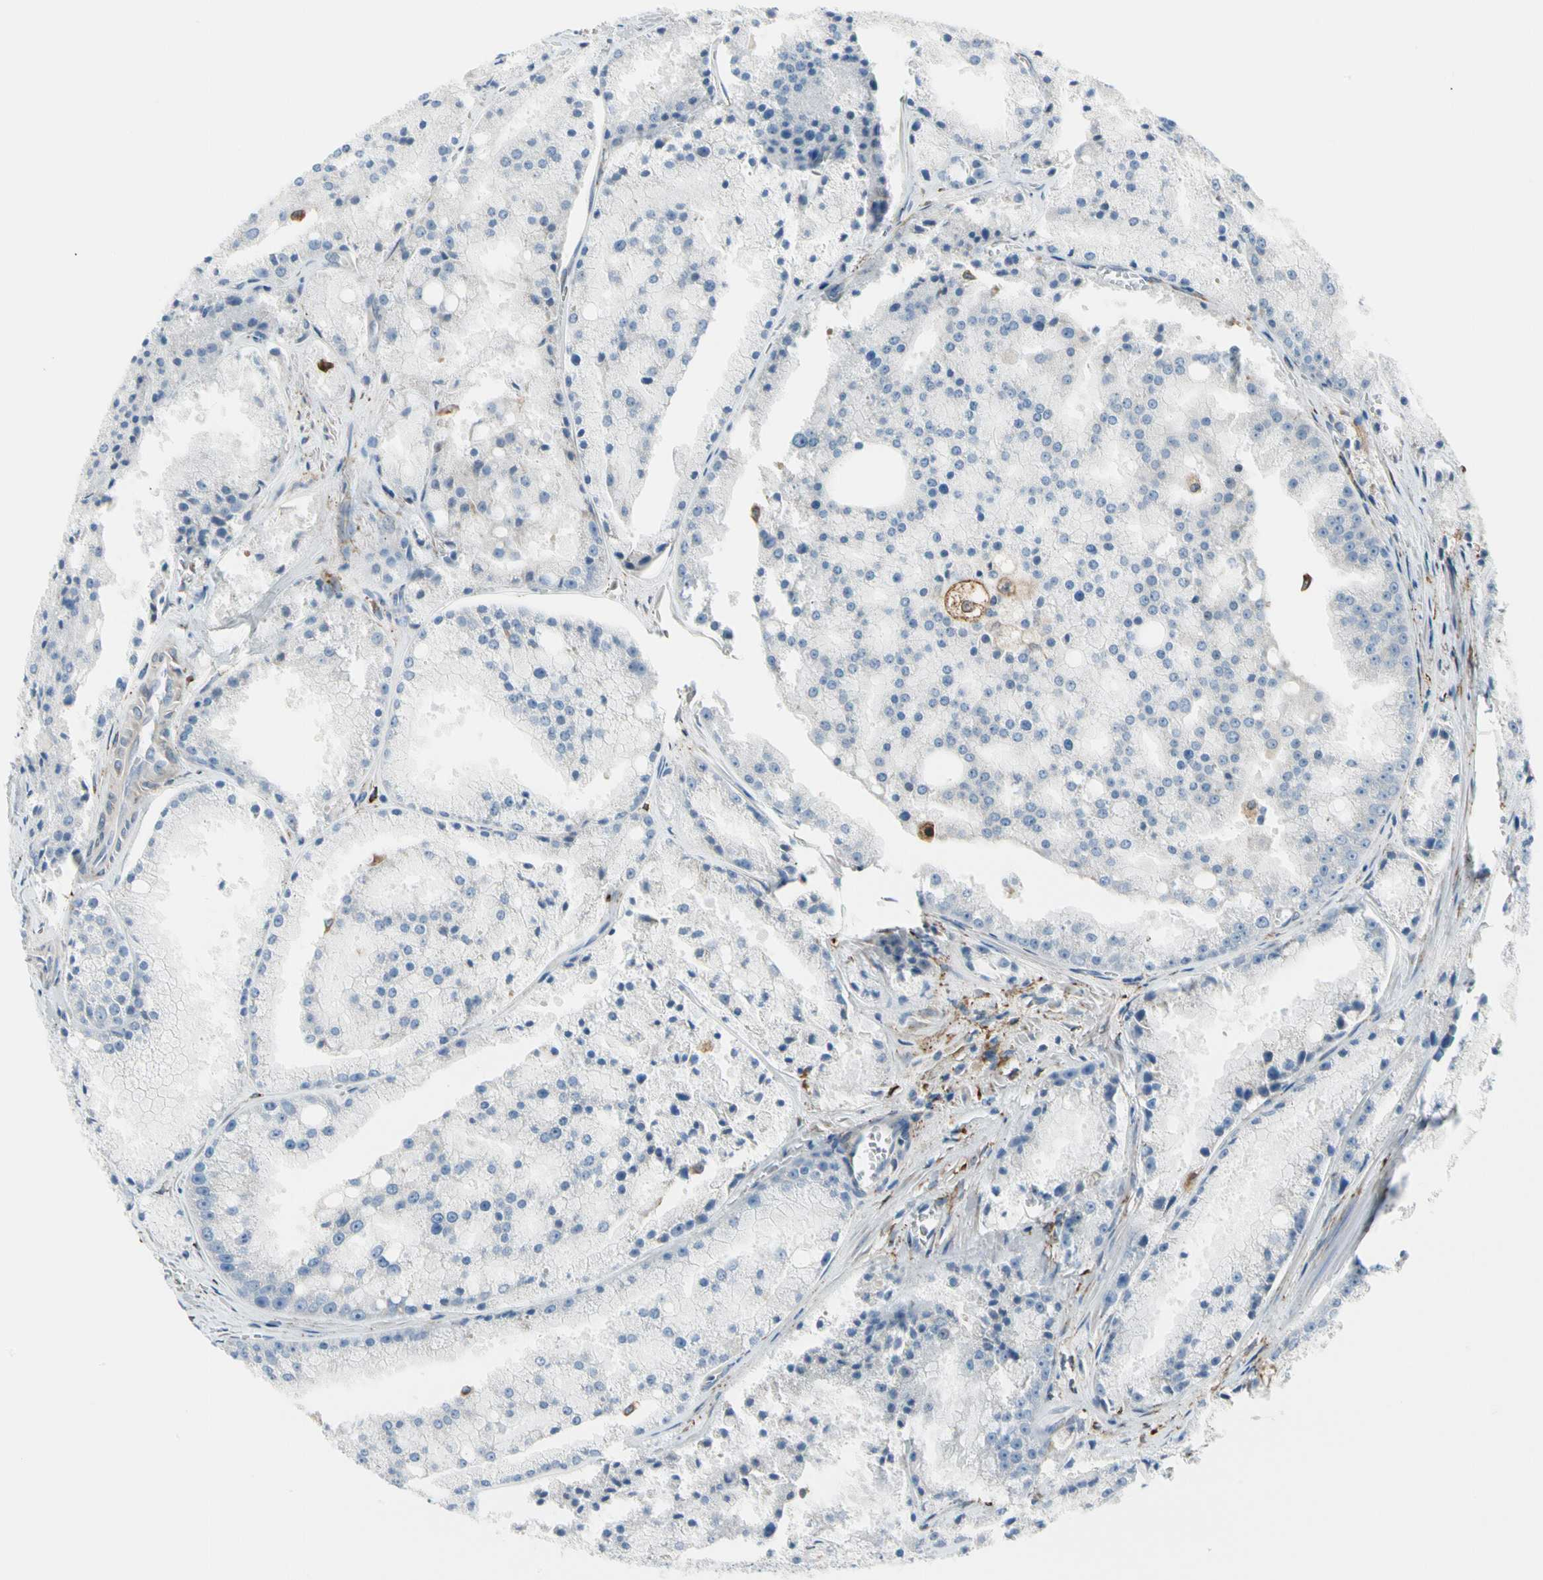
{"staining": {"intensity": "negative", "quantity": "none", "location": "none"}, "tissue": "prostate cancer", "cell_type": "Tumor cells", "image_type": "cancer", "snomed": [{"axis": "morphology", "description": "Adenocarcinoma, Low grade"}, {"axis": "topography", "description": "Prostate"}], "caption": "There is no significant staining in tumor cells of adenocarcinoma (low-grade) (prostate).", "gene": "LRPAP1", "patient": {"sex": "male", "age": 64}}